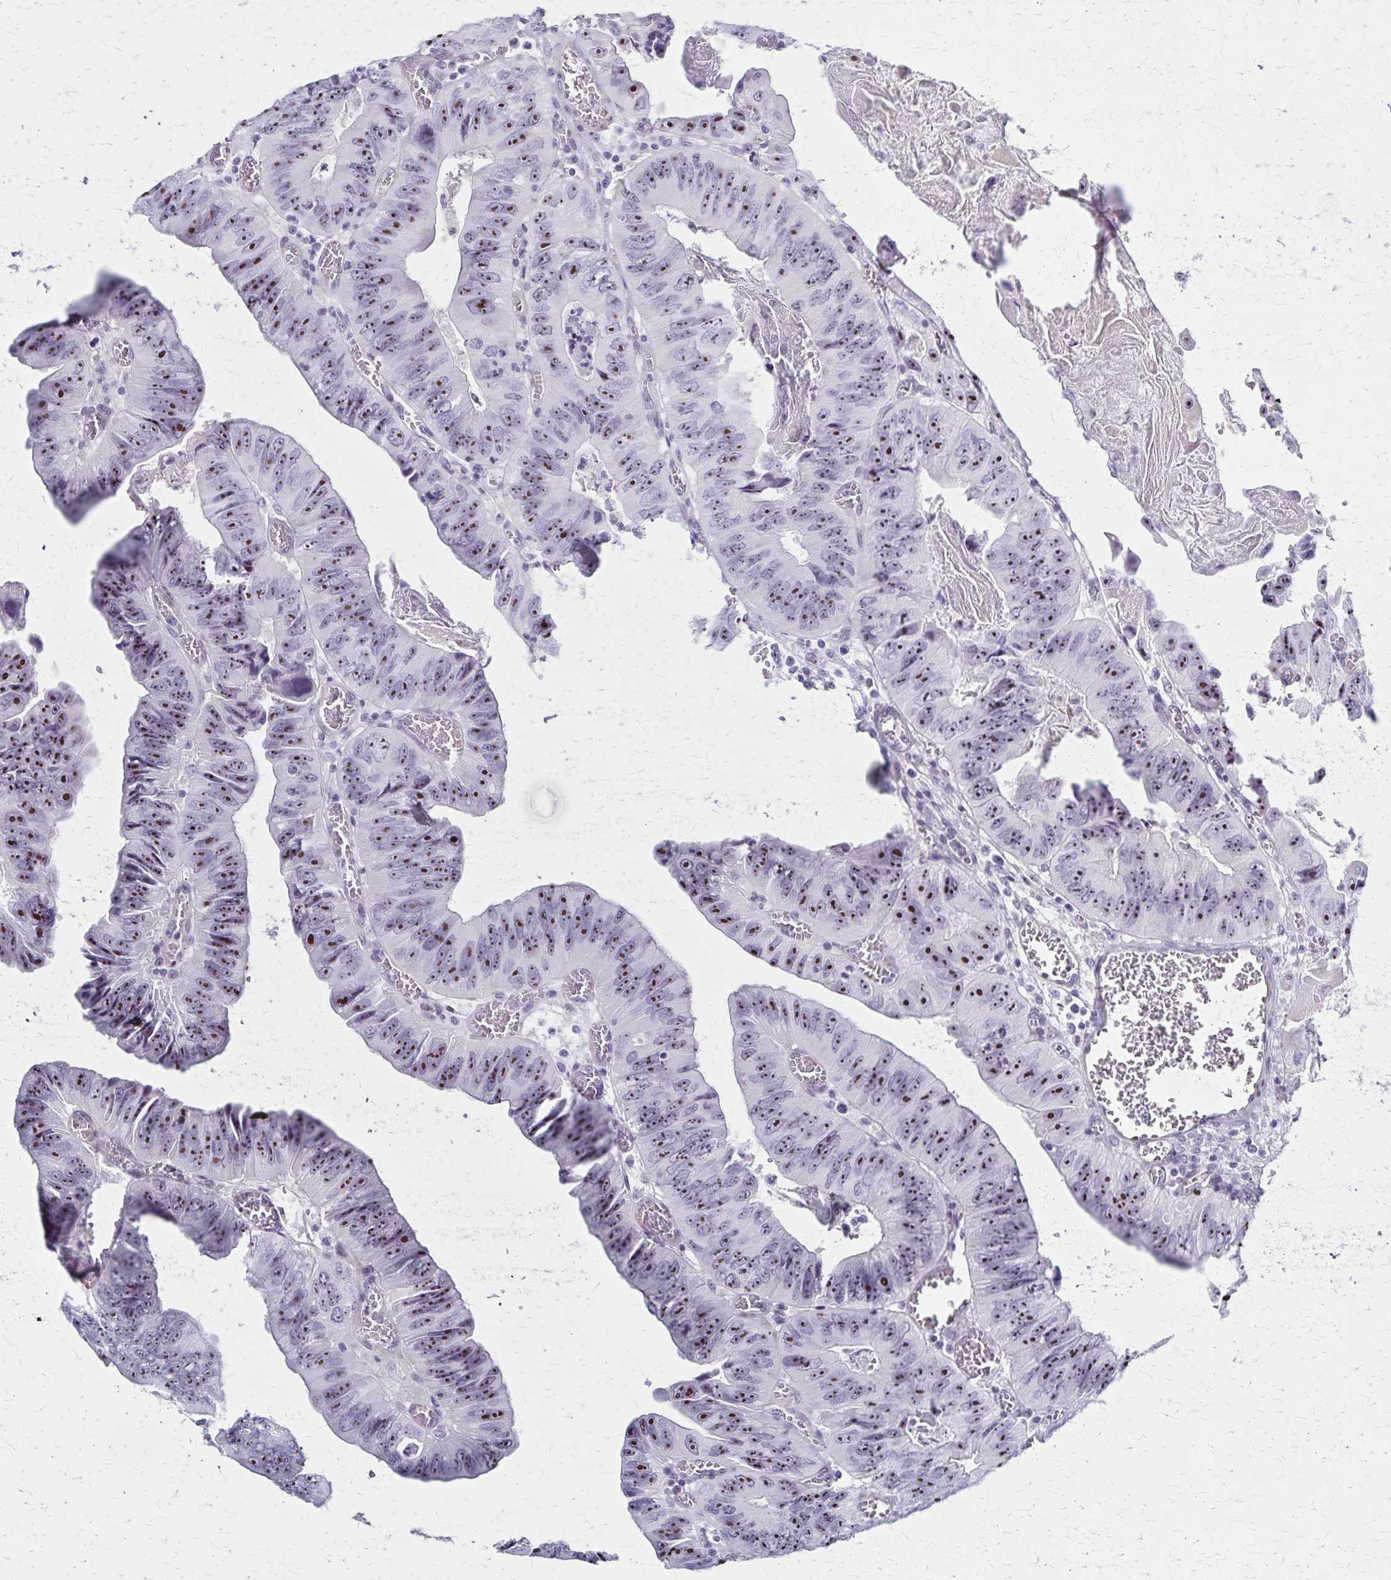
{"staining": {"intensity": "moderate", "quantity": ">75%", "location": "nuclear"}, "tissue": "colorectal cancer", "cell_type": "Tumor cells", "image_type": "cancer", "snomed": [{"axis": "morphology", "description": "Adenocarcinoma, NOS"}, {"axis": "topography", "description": "Colon"}], "caption": "There is medium levels of moderate nuclear staining in tumor cells of adenocarcinoma (colorectal), as demonstrated by immunohistochemical staining (brown color).", "gene": "DLK2", "patient": {"sex": "female", "age": 84}}